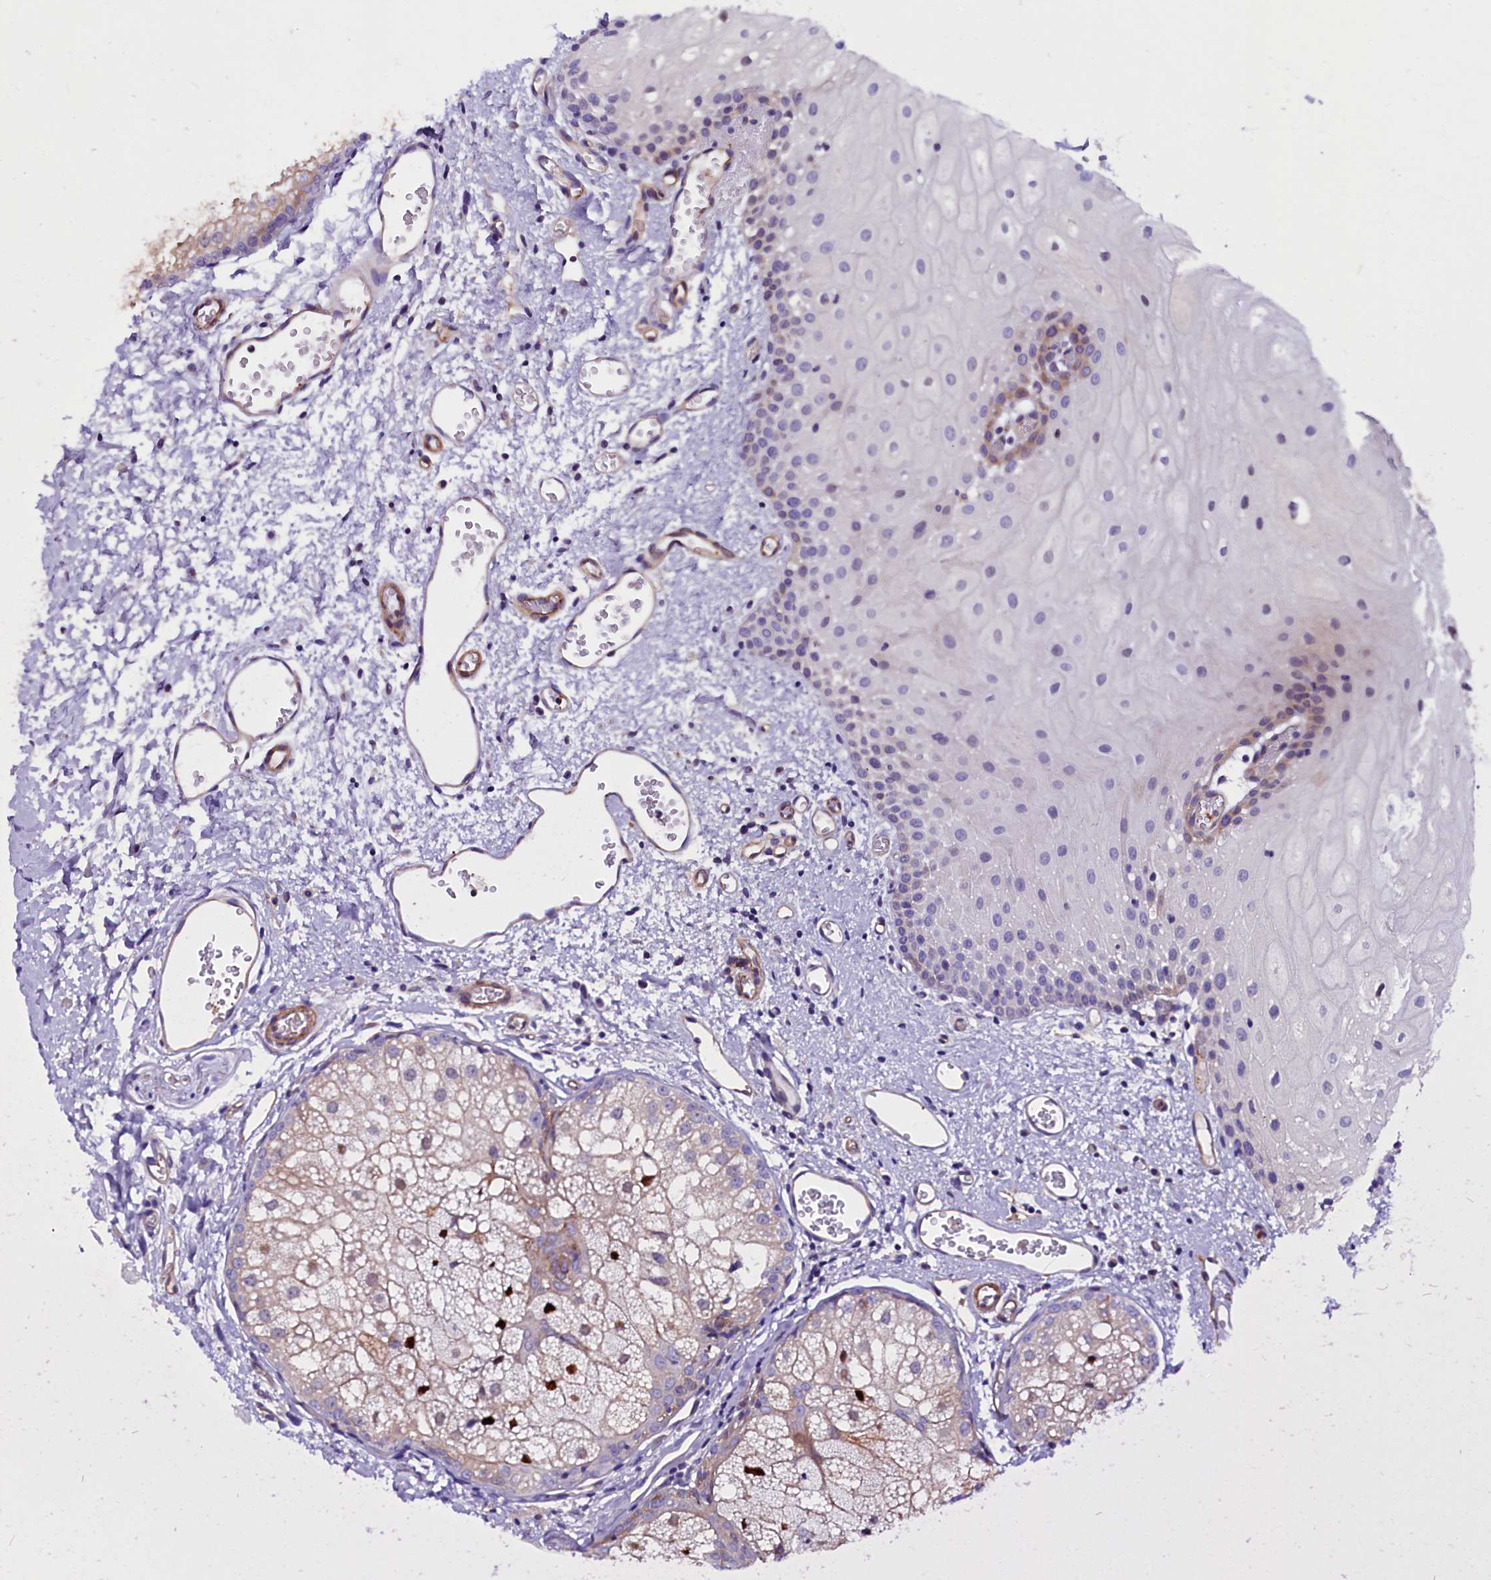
{"staining": {"intensity": "weak", "quantity": "<25%", "location": "cytoplasmic/membranous"}, "tissue": "oral mucosa", "cell_type": "Squamous epithelial cells", "image_type": "normal", "snomed": [{"axis": "morphology", "description": "Normal tissue, NOS"}, {"axis": "morphology", "description": "Squamous cell carcinoma, NOS"}, {"axis": "topography", "description": "Oral tissue"}, {"axis": "topography", "description": "Head-Neck"}], "caption": "This is an immunohistochemistry (IHC) photomicrograph of unremarkable oral mucosa. There is no expression in squamous epithelial cells.", "gene": "ZNF749", "patient": {"sex": "female", "age": 70}}